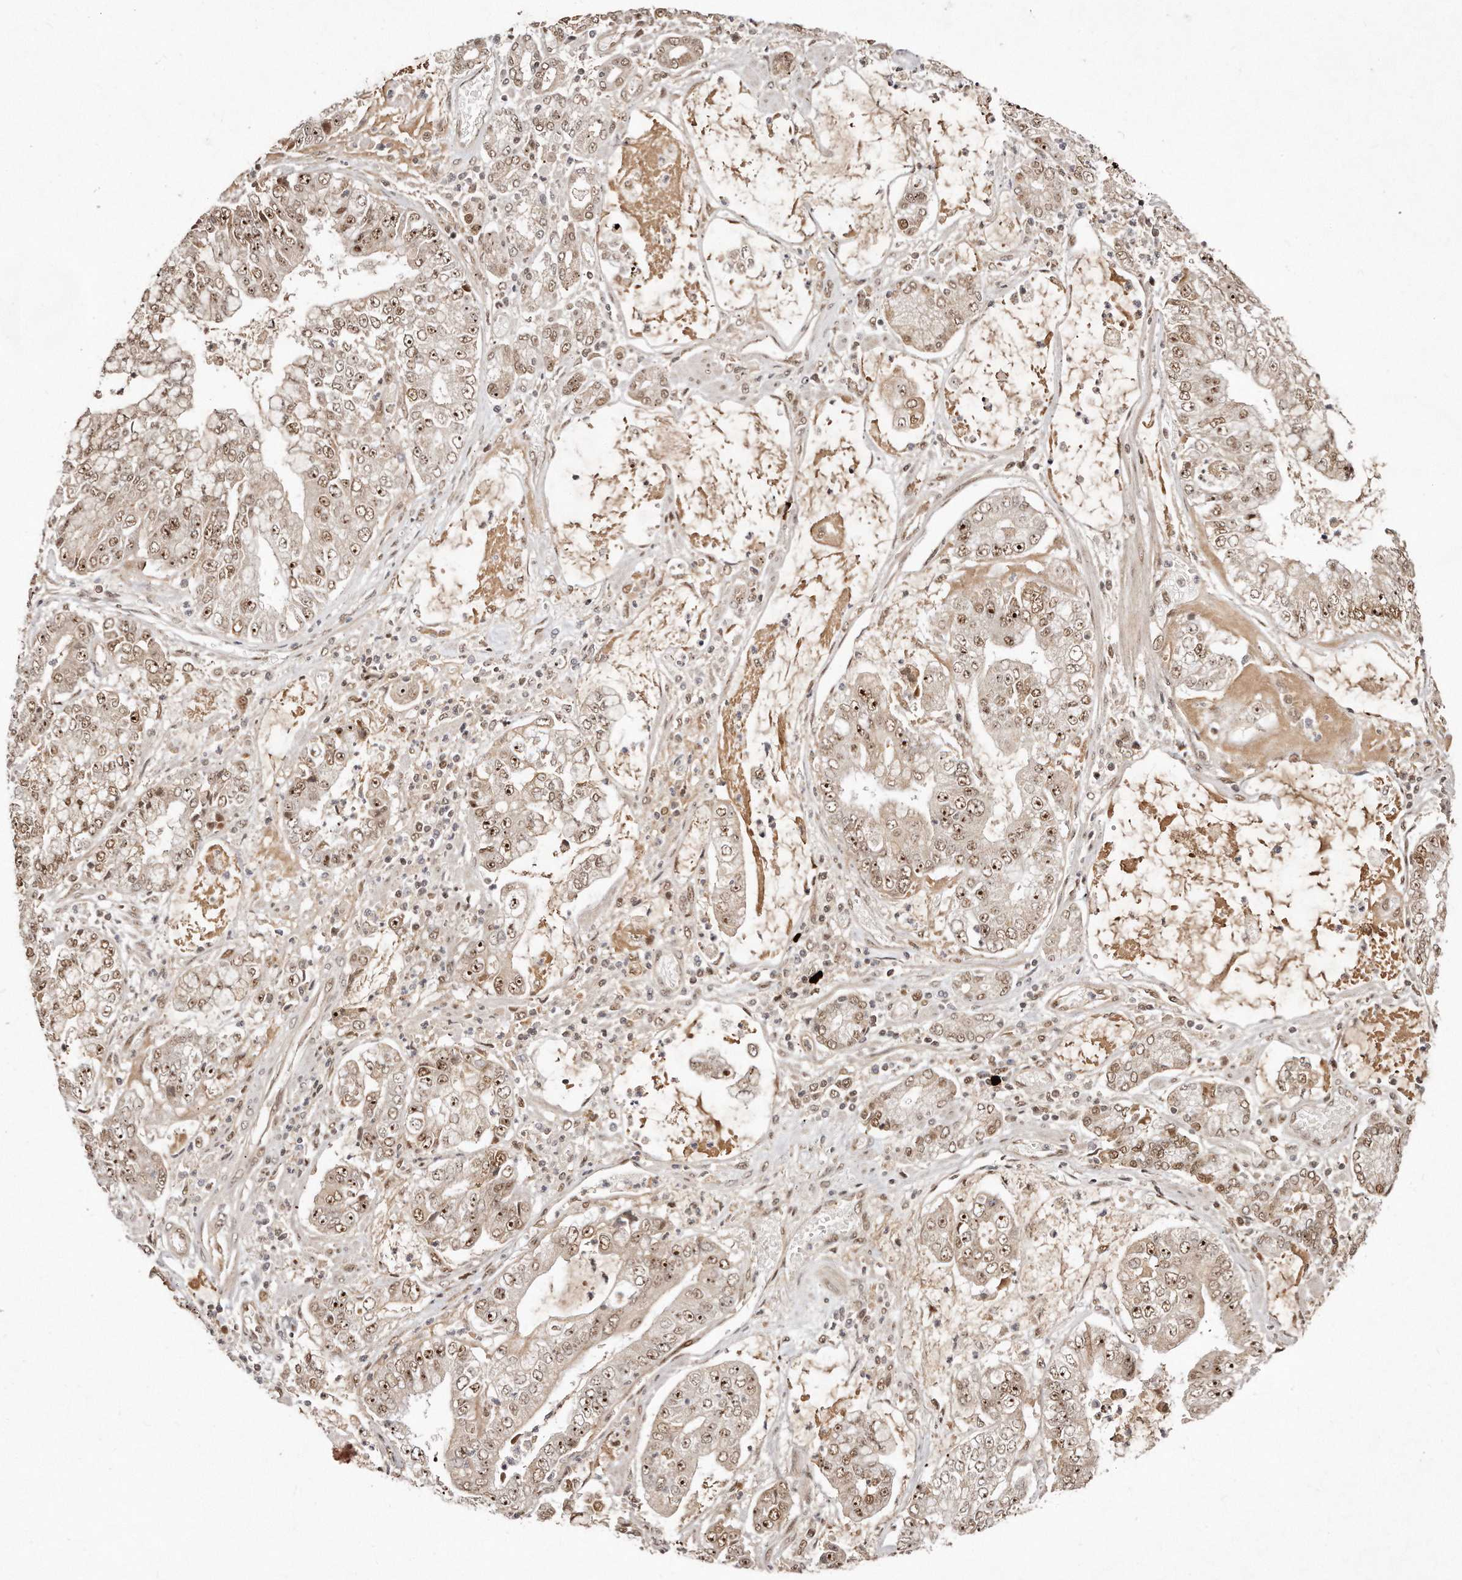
{"staining": {"intensity": "moderate", "quantity": ">75%", "location": "nuclear"}, "tissue": "stomach cancer", "cell_type": "Tumor cells", "image_type": "cancer", "snomed": [{"axis": "morphology", "description": "Adenocarcinoma, NOS"}, {"axis": "topography", "description": "Stomach"}], "caption": "Tumor cells display medium levels of moderate nuclear positivity in approximately >75% of cells in human stomach cancer (adenocarcinoma). The protein is shown in brown color, while the nuclei are stained blue.", "gene": "SOX4", "patient": {"sex": "male", "age": 76}}